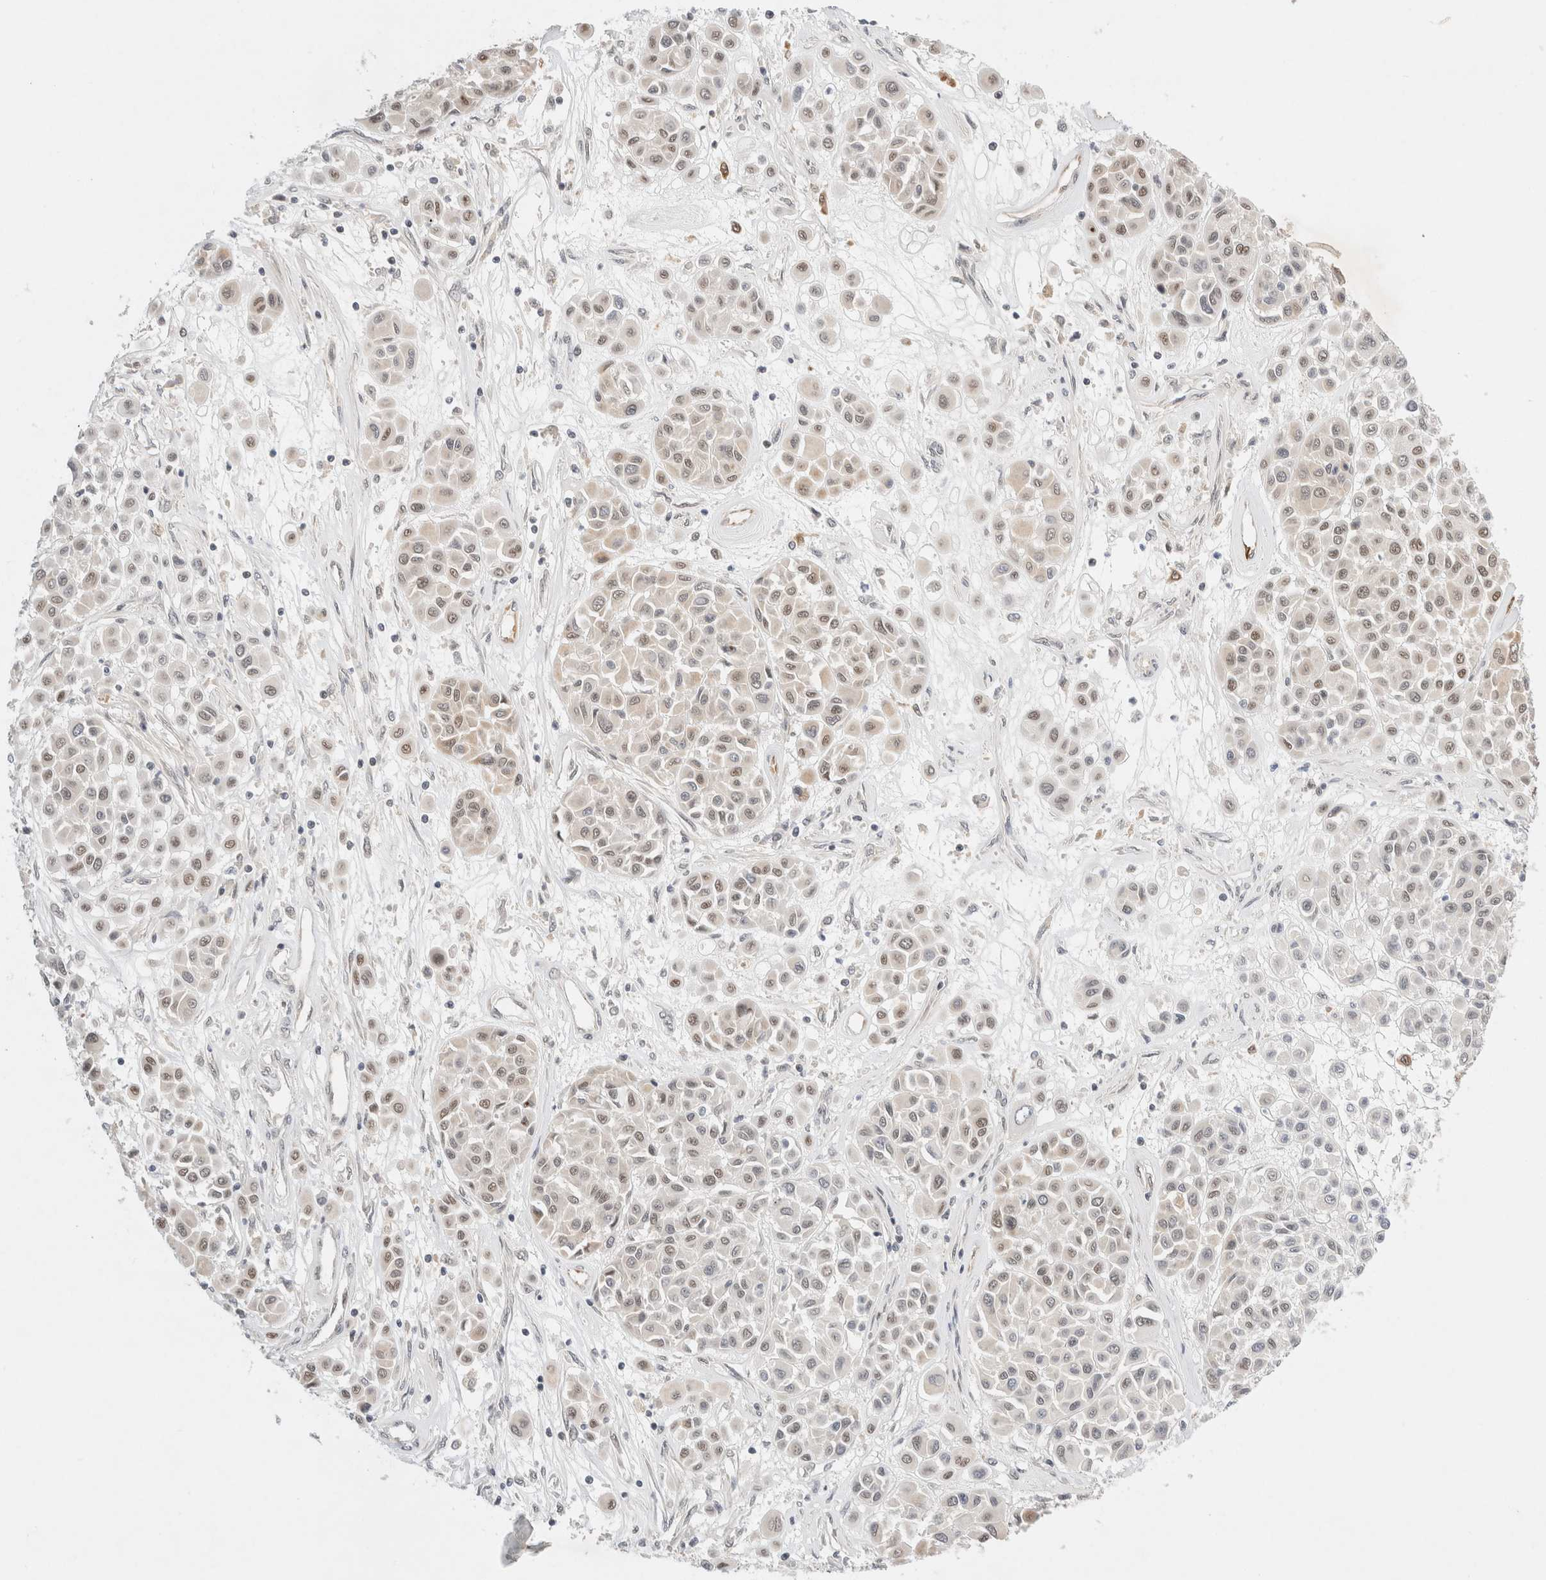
{"staining": {"intensity": "moderate", "quantity": ">75%", "location": "cytoplasmic/membranous,nuclear"}, "tissue": "melanoma", "cell_type": "Tumor cells", "image_type": "cancer", "snomed": [{"axis": "morphology", "description": "Malignant melanoma, Metastatic site"}, {"axis": "topography", "description": "Soft tissue"}], "caption": "High-magnification brightfield microscopy of malignant melanoma (metastatic site) stained with DAB (brown) and counterstained with hematoxylin (blue). tumor cells exhibit moderate cytoplasmic/membranous and nuclear staining is appreciated in about>75% of cells. (DAB = brown stain, brightfield microscopy at high magnification).", "gene": "GTF2I", "patient": {"sex": "male", "age": 41}}